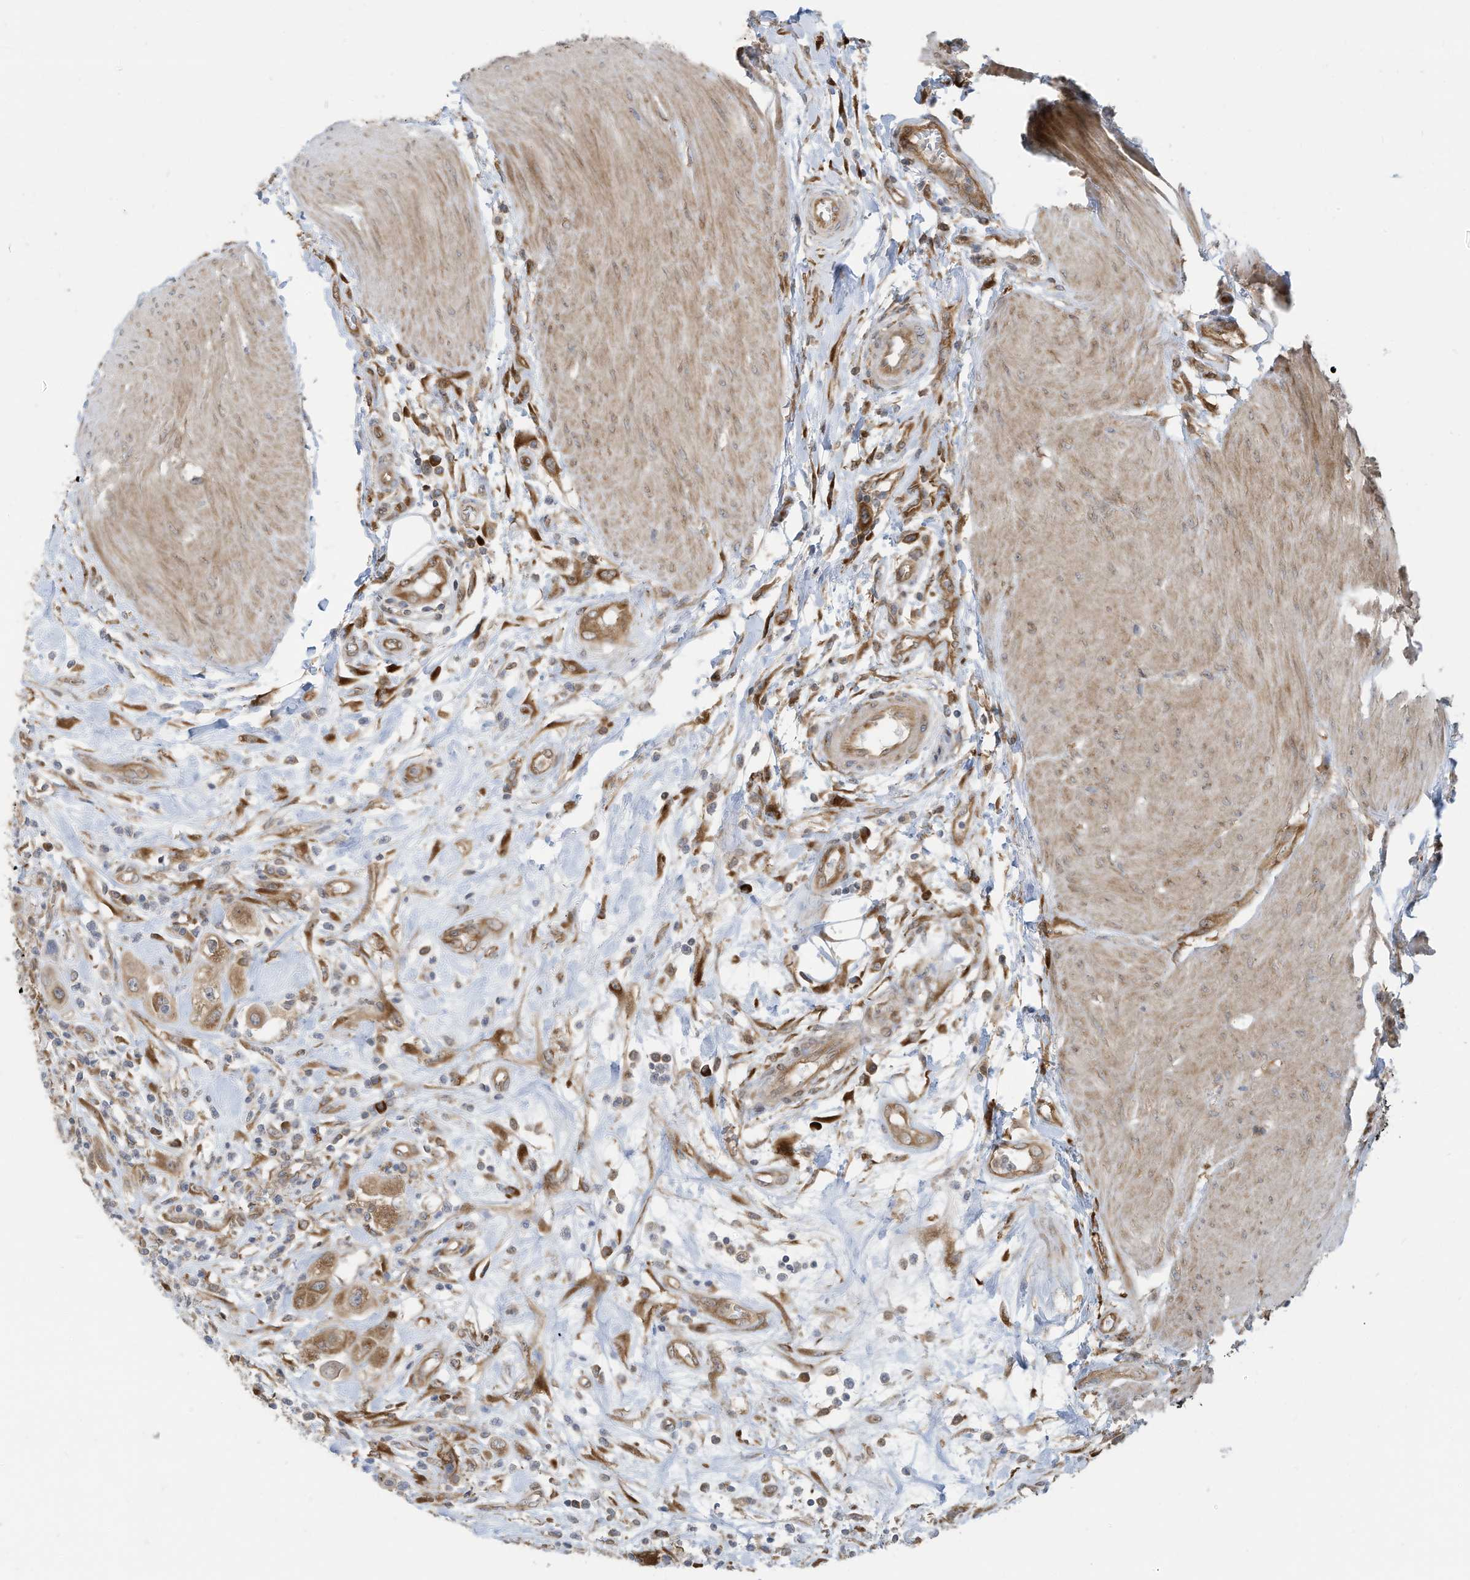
{"staining": {"intensity": "moderate", "quantity": ">75%", "location": "cytoplasmic/membranous"}, "tissue": "urothelial cancer", "cell_type": "Tumor cells", "image_type": "cancer", "snomed": [{"axis": "morphology", "description": "Urothelial carcinoma, High grade"}, {"axis": "topography", "description": "Urinary bladder"}], "caption": "Immunohistochemical staining of human high-grade urothelial carcinoma shows moderate cytoplasmic/membranous protein expression in about >75% of tumor cells. (IHC, brightfield microscopy, high magnification).", "gene": "USE1", "patient": {"sex": "male", "age": 50}}